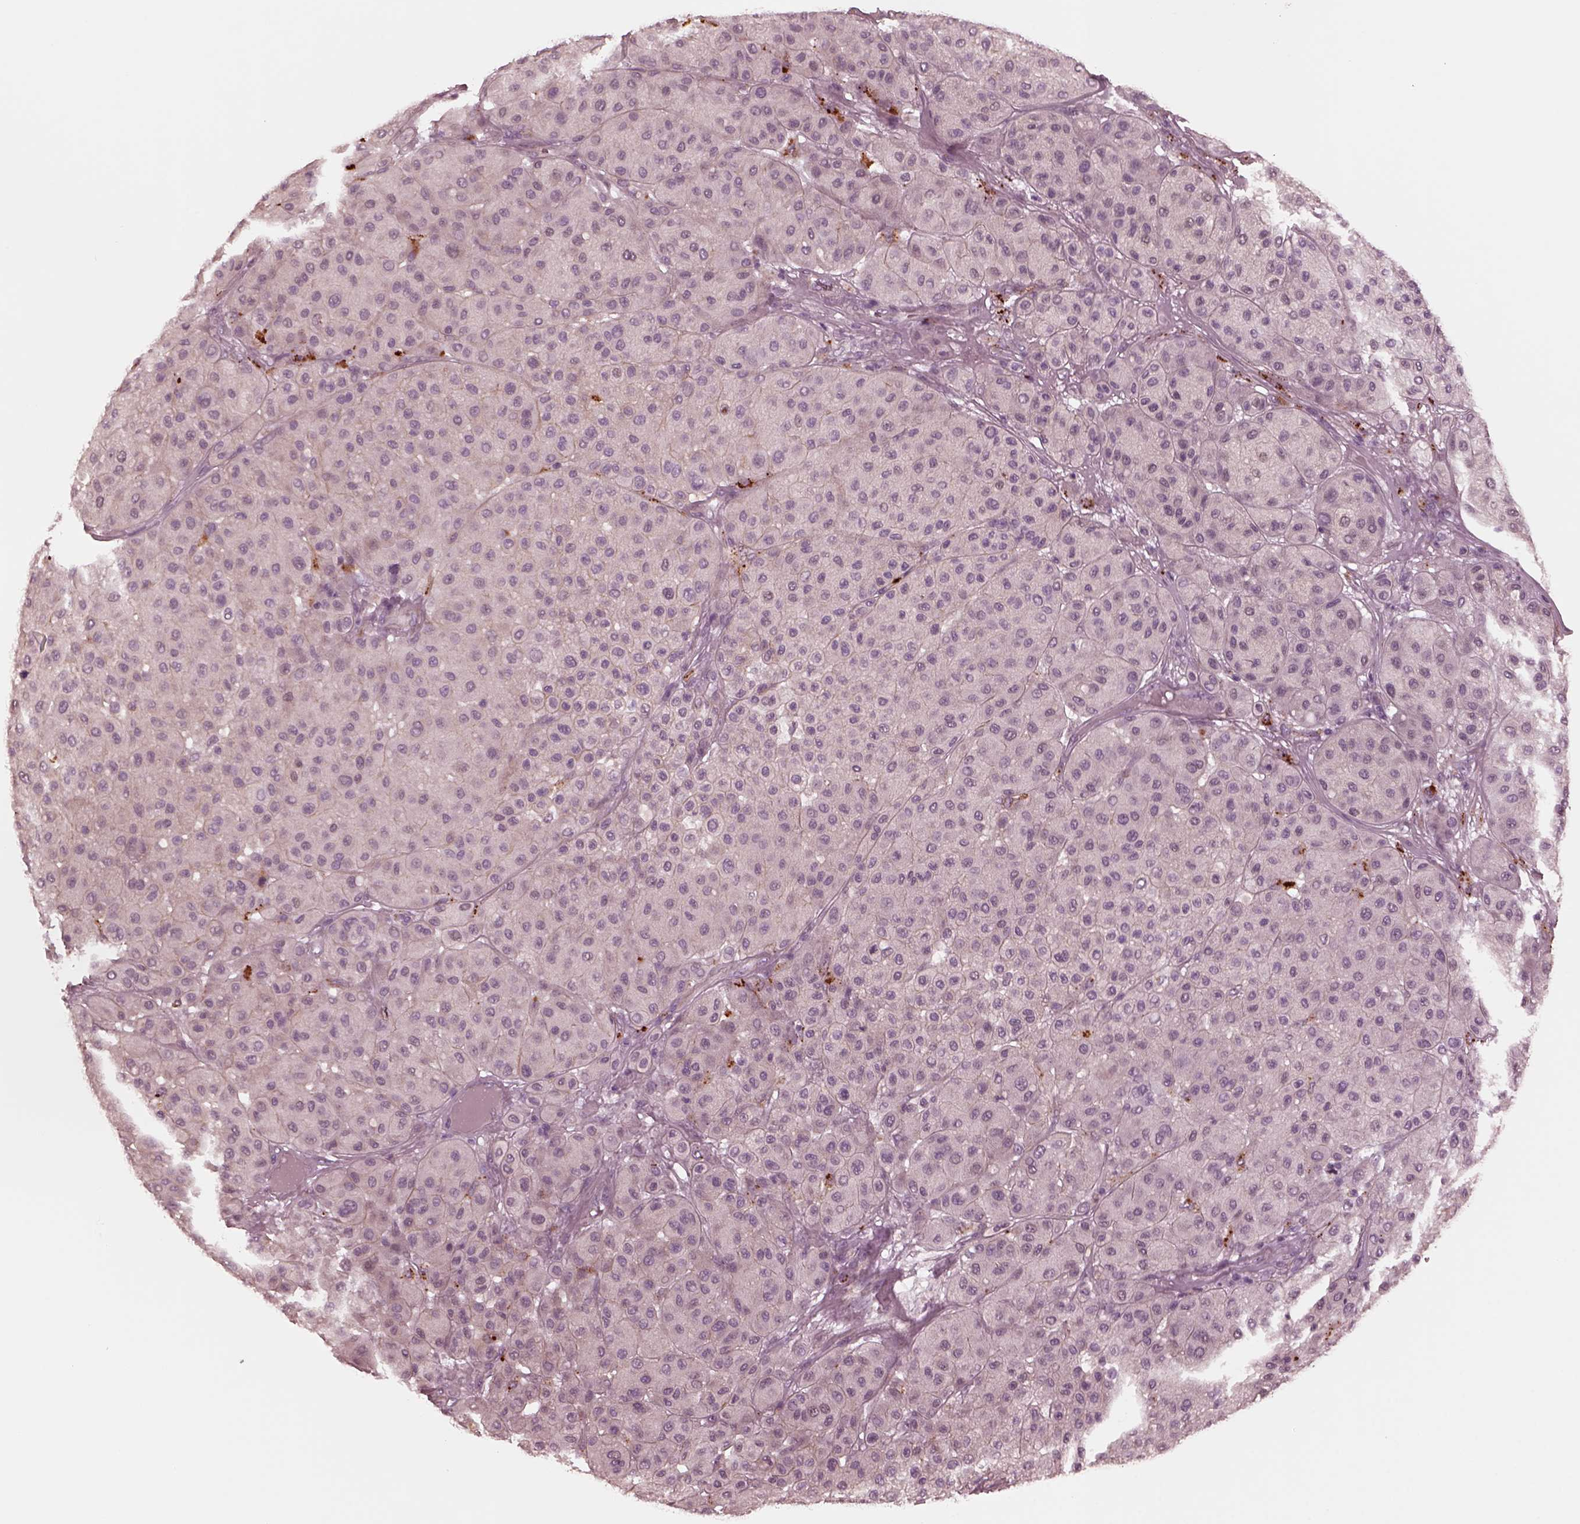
{"staining": {"intensity": "negative", "quantity": "none", "location": "none"}, "tissue": "melanoma", "cell_type": "Tumor cells", "image_type": "cancer", "snomed": [{"axis": "morphology", "description": "Malignant melanoma, Metastatic site"}, {"axis": "topography", "description": "Smooth muscle"}], "caption": "Human malignant melanoma (metastatic site) stained for a protein using IHC demonstrates no expression in tumor cells.", "gene": "KIF6", "patient": {"sex": "male", "age": 41}}